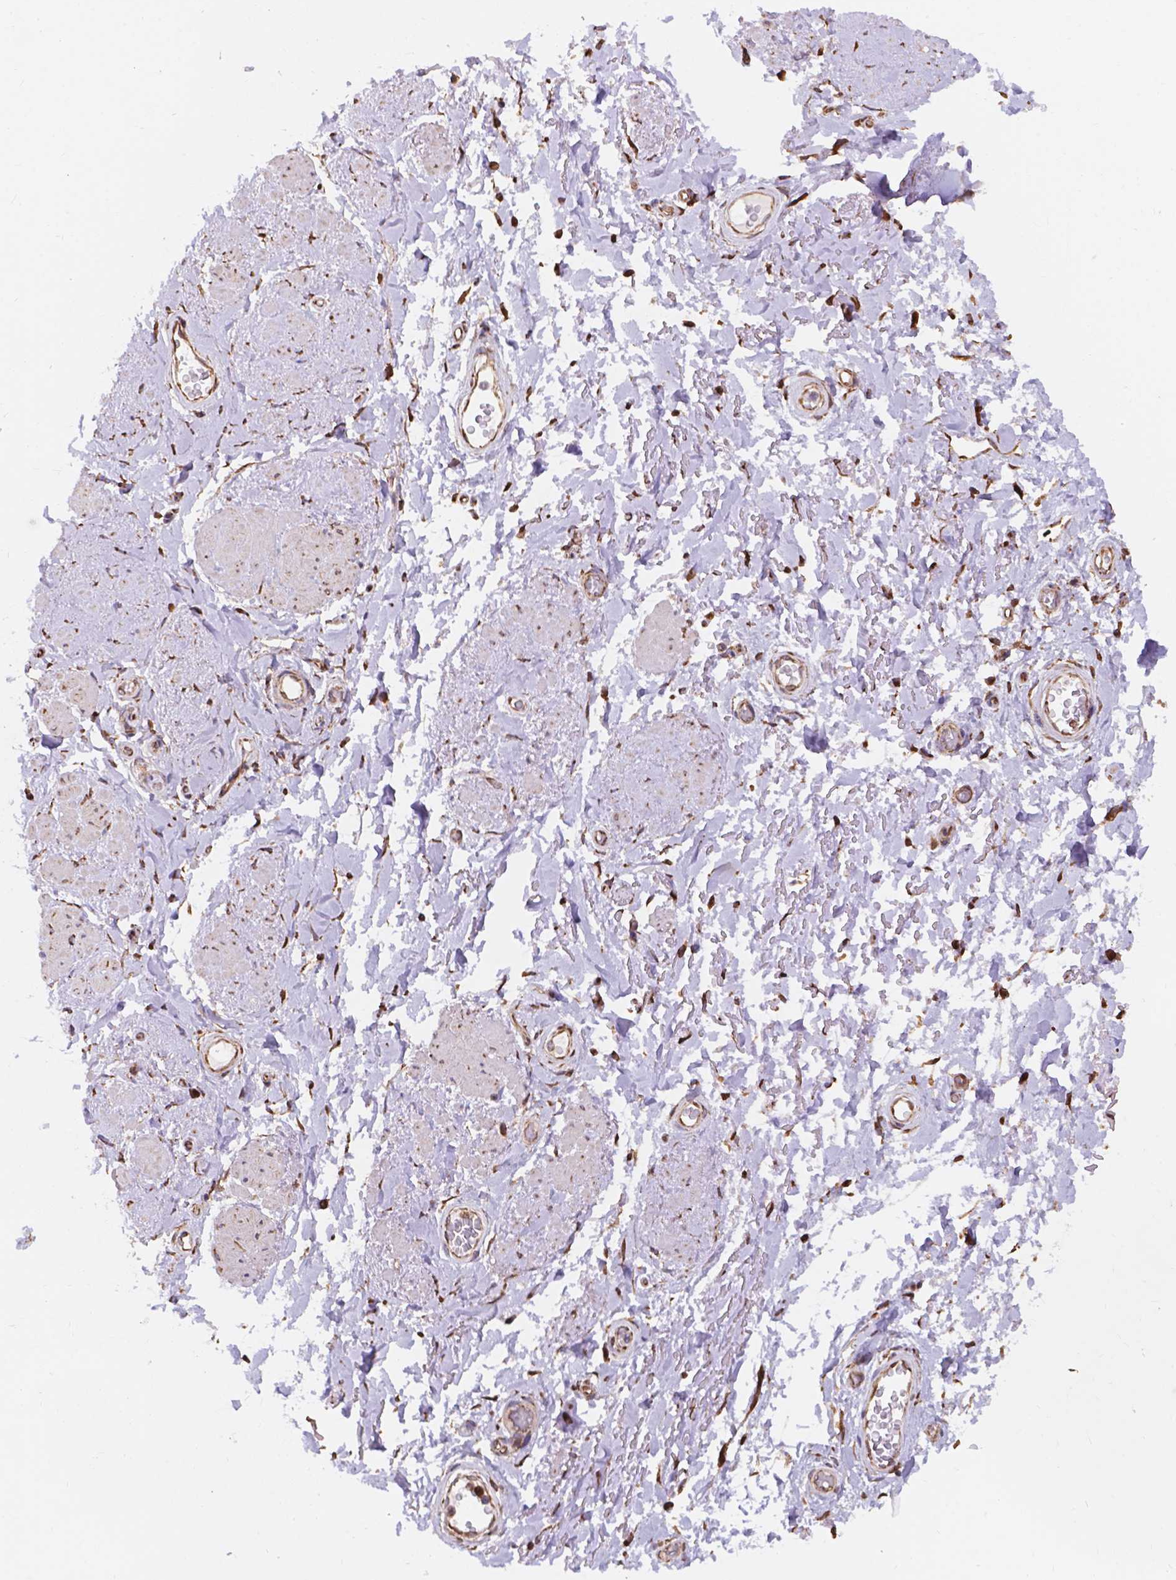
{"staining": {"intensity": "moderate", "quantity": "<25%", "location": "cytoplasmic/membranous"}, "tissue": "adipose tissue", "cell_type": "Adipocytes", "image_type": "normal", "snomed": [{"axis": "morphology", "description": "Normal tissue, NOS"}, {"axis": "topography", "description": "Anal"}, {"axis": "topography", "description": "Peripheral nerve tissue"}], "caption": "IHC staining of unremarkable adipose tissue, which reveals low levels of moderate cytoplasmic/membranous expression in about <25% of adipocytes indicating moderate cytoplasmic/membranous protein expression. The staining was performed using DAB (3,3'-diaminobenzidine) (brown) for protein detection and nuclei were counterstained in hematoxylin (blue).", "gene": "IPO11", "patient": {"sex": "male", "age": 53}}